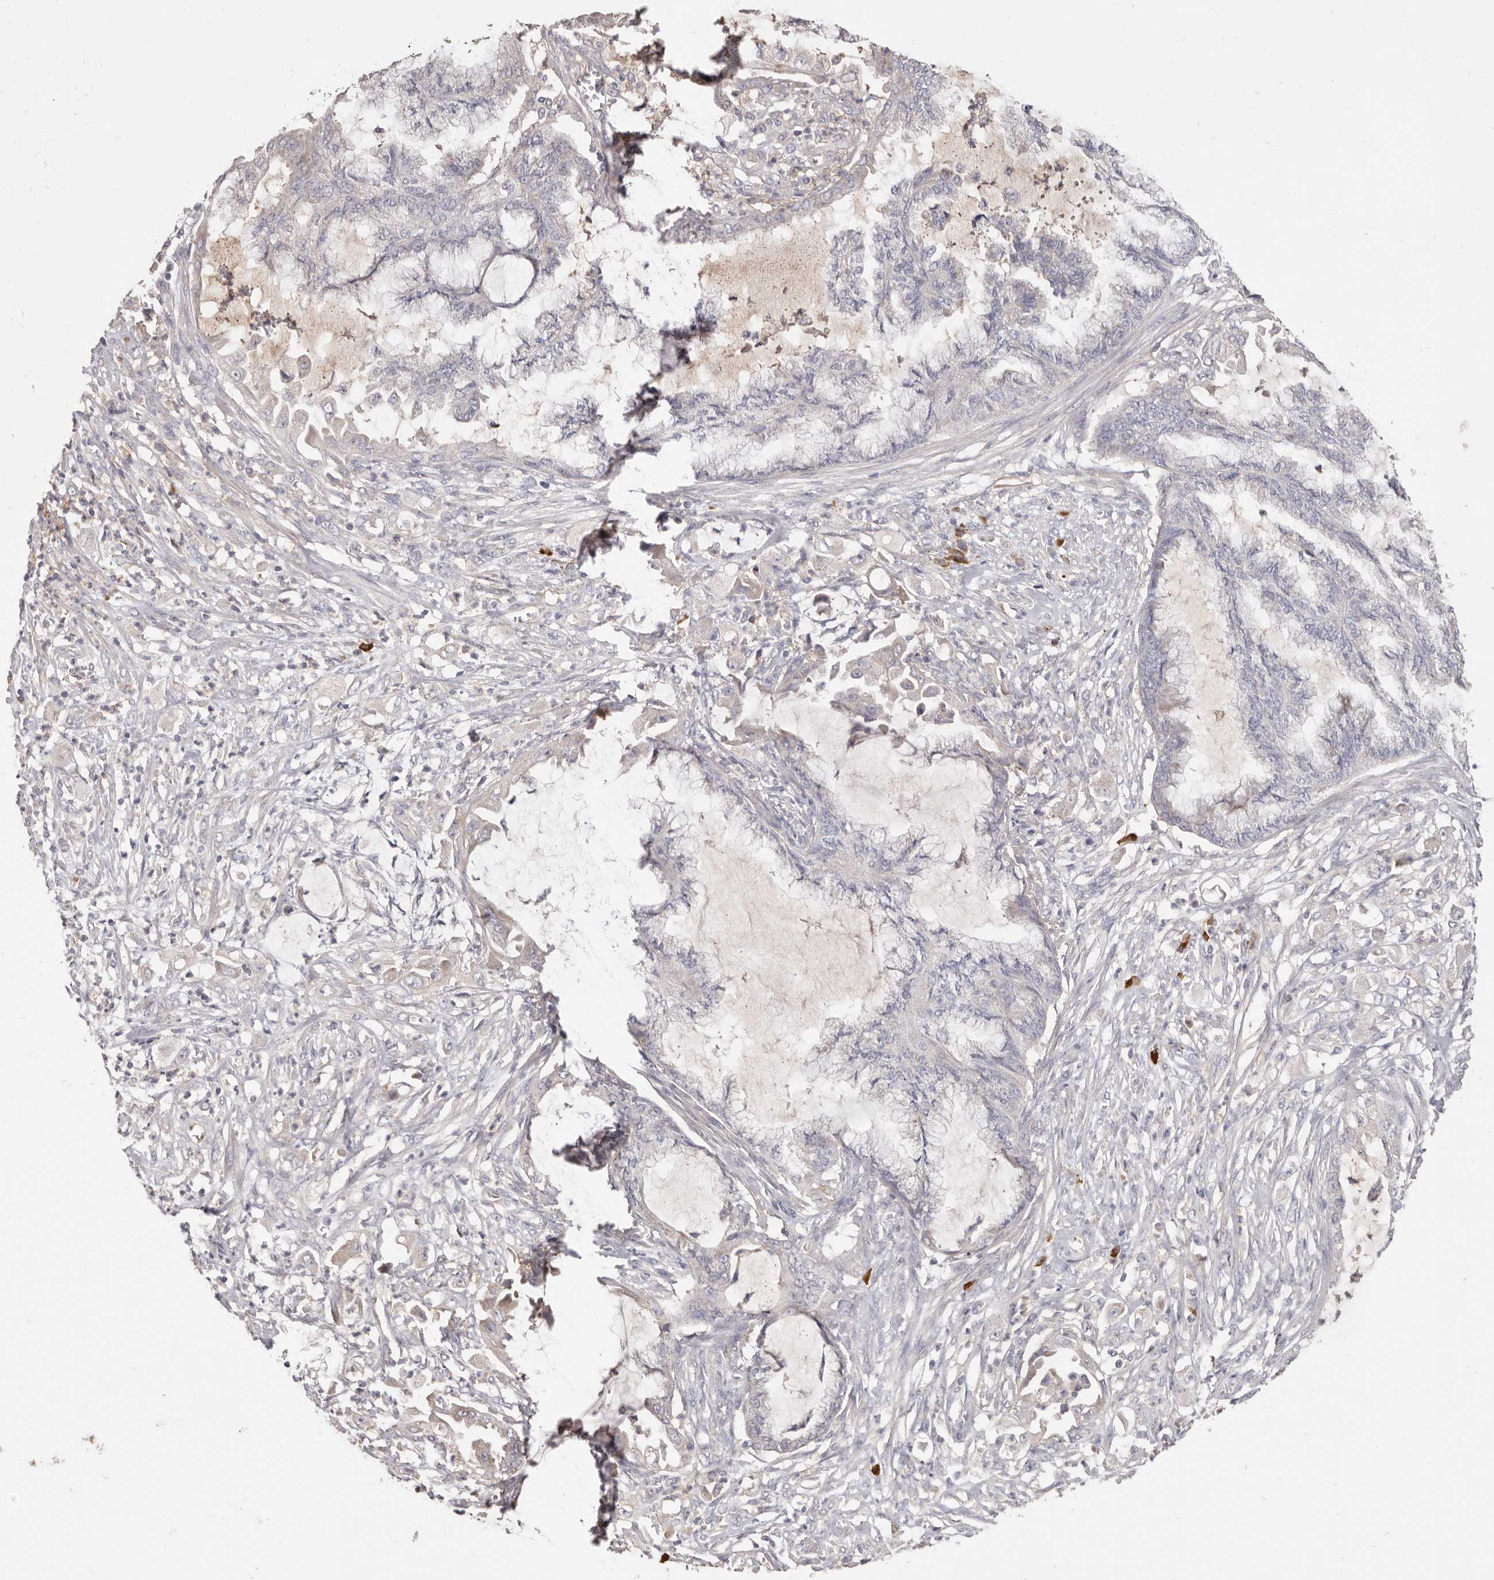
{"staining": {"intensity": "negative", "quantity": "none", "location": "none"}, "tissue": "endometrial cancer", "cell_type": "Tumor cells", "image_type": "cancer", "snomed": [{"axis": "morphology", "description": "Adenocarcinoma, NOS"}, {"axis": "topography", "description": "Endometrium"}], "caption": "DAB immunohistochemical staining of endometrial adenocarcinoma reveals no significant expression in tumor cells. (IHC, brightfield microscopy, high magnification).", "gene": "HCAR2", "patient": {"sex": "female", "age": 86}}